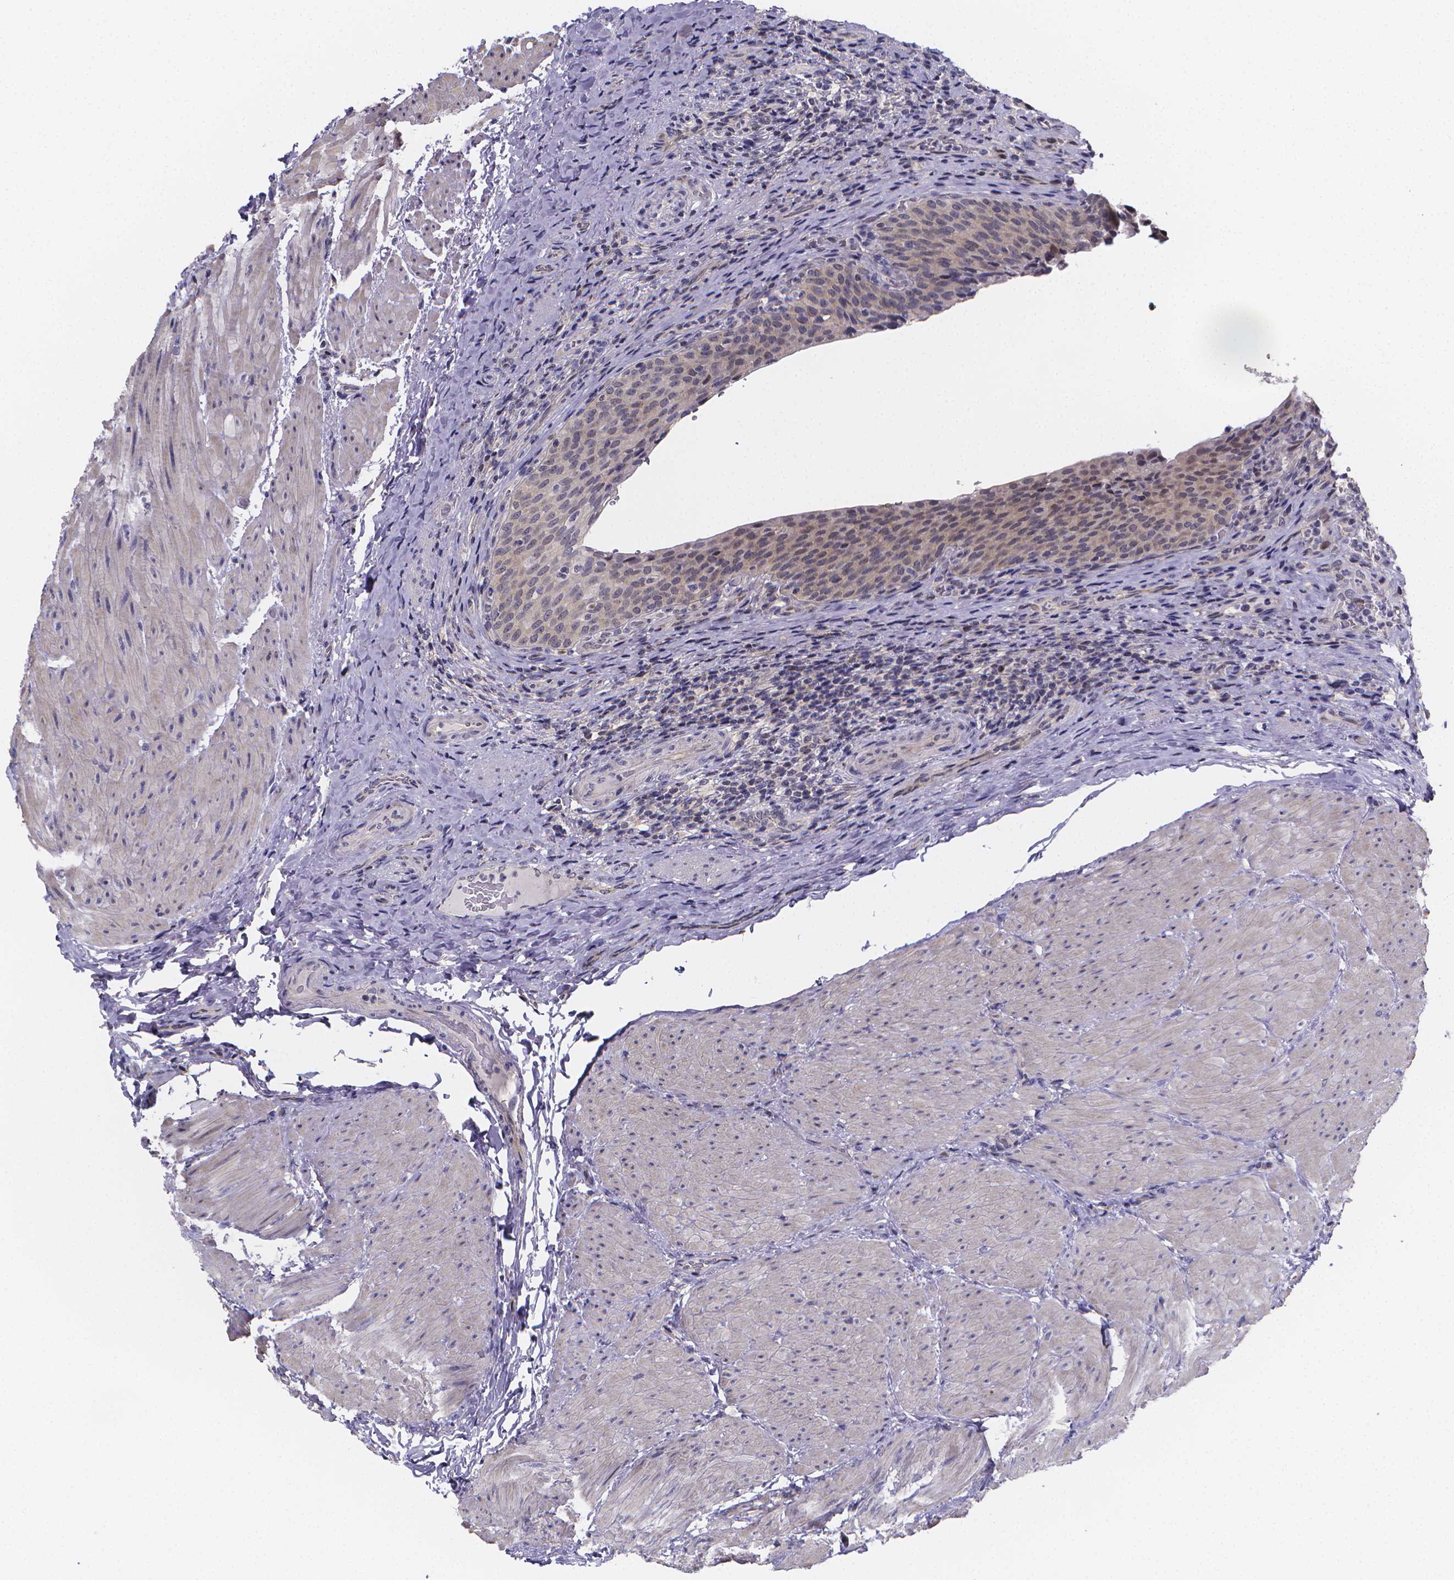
{"staining": {"intensity": "negative", "quantity": "none", "location": "none"}, "tissue": "urinary bladder", "cell_type": "Urothelial cells", "image_type": "normal", "snomed": [{"axis": "morphology", "description": "Normal tissue, NOS"}, {"axis": "topography", "description": "Urinary bladder"}, {"axis": "topography", "description": "Peripheral nerve tissue"}], "caption": "Immunohistochemical staining of benign human urinary bladder shows no significant positivity in urothelial cells.", "gene": "PAH", "patient": {"sex": "male", "age": 66}}